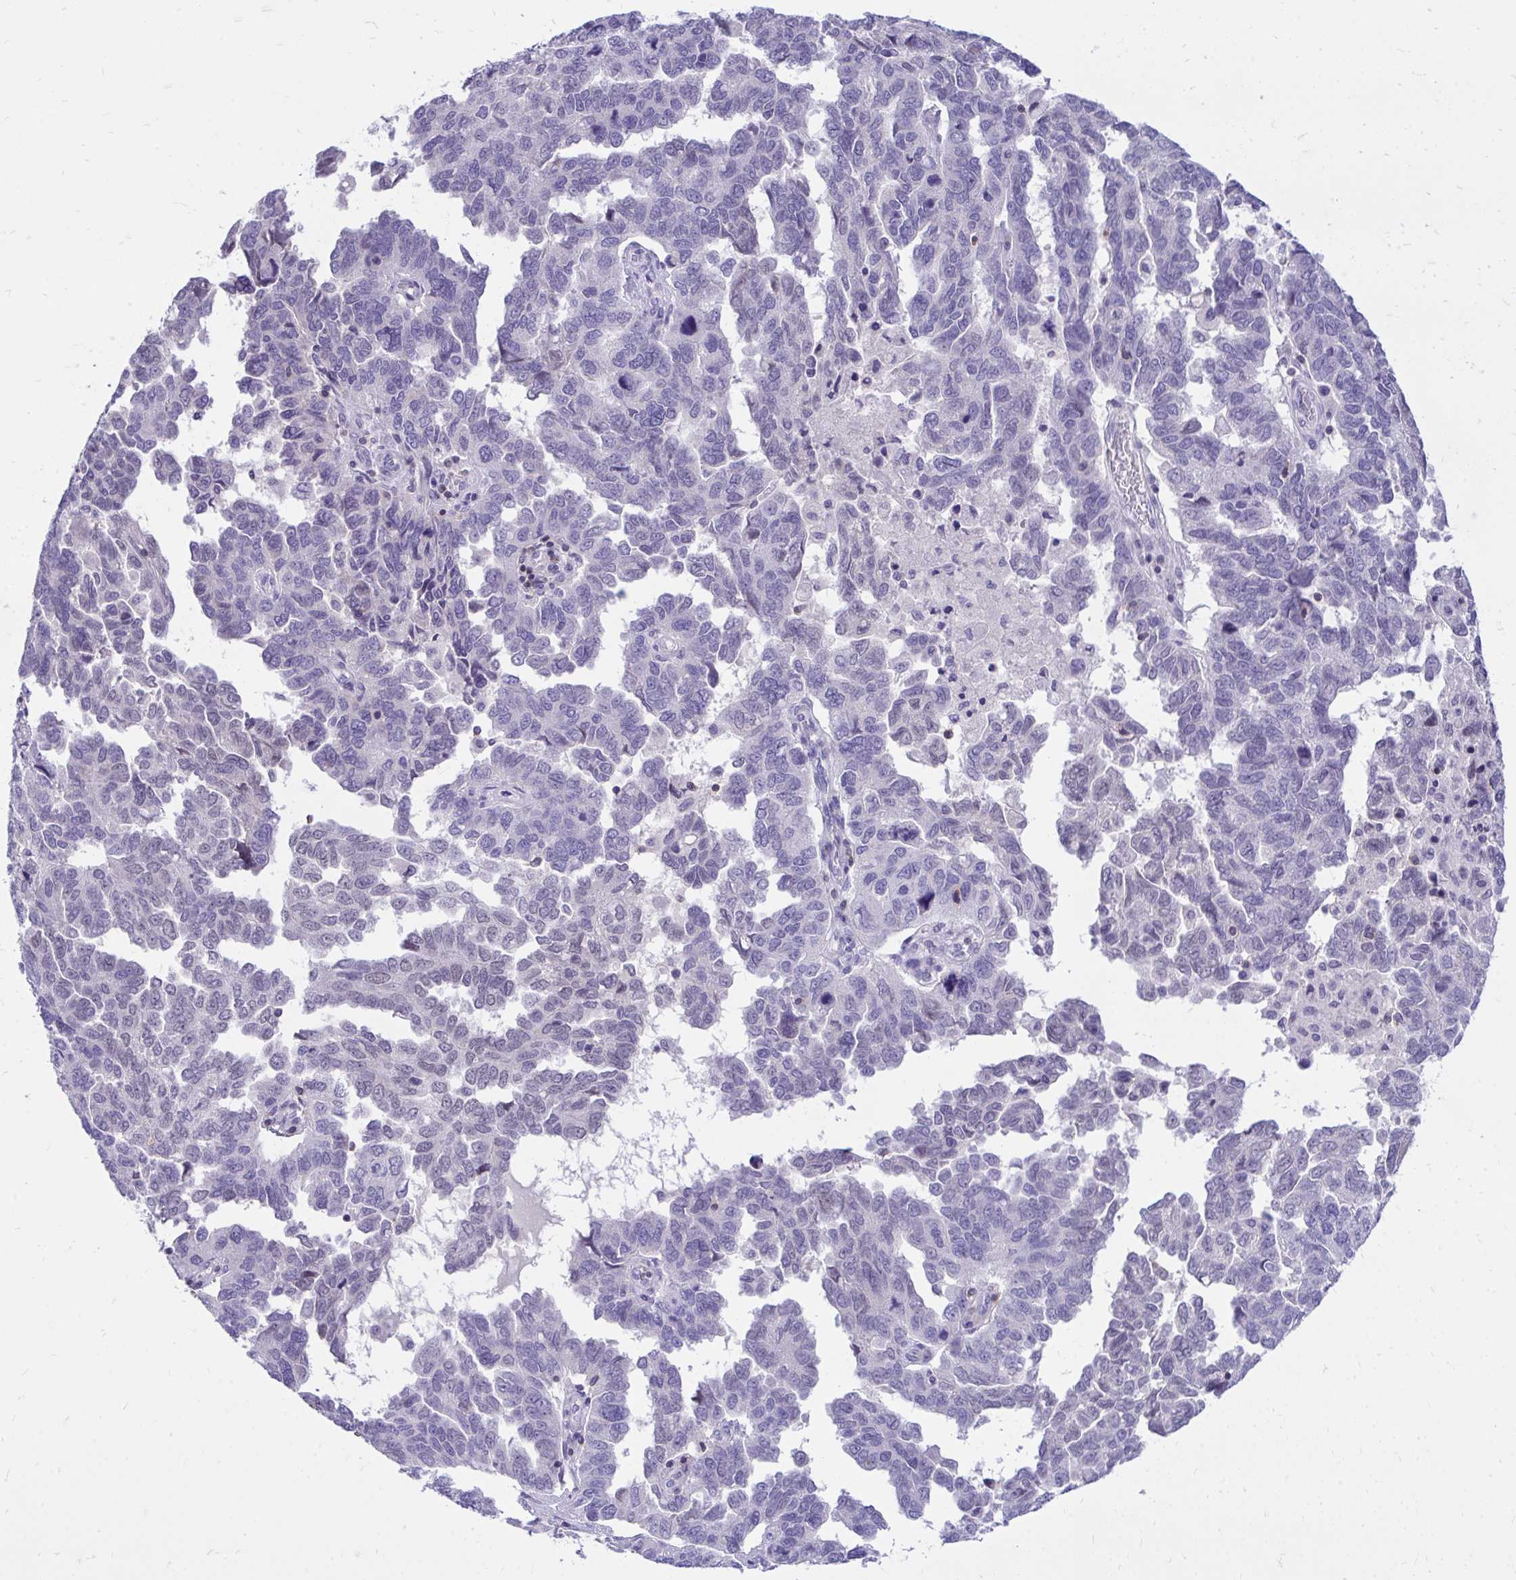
{"staining": {"intensity": "negative", "quantity": "none", "location": "none"}, "tissue": "ovarian cancer", "cell_type": "Tumor cells", "image_type": "cancer", "snomed": [{"axis": "morphology", "description": "Cystadenocarcinoma, serous, NOS"}, {"axis": "topography", "description": "Ovary"}], "caption": "High power microscopy micrograph of an immunohistochemistry histopathology image of ovarian cancer (serous cystadenocarcinoma), revealing no significant expression in tumor cells.", "gene": "CXCL8", "patient": {"sex": "female", "age": 64}}